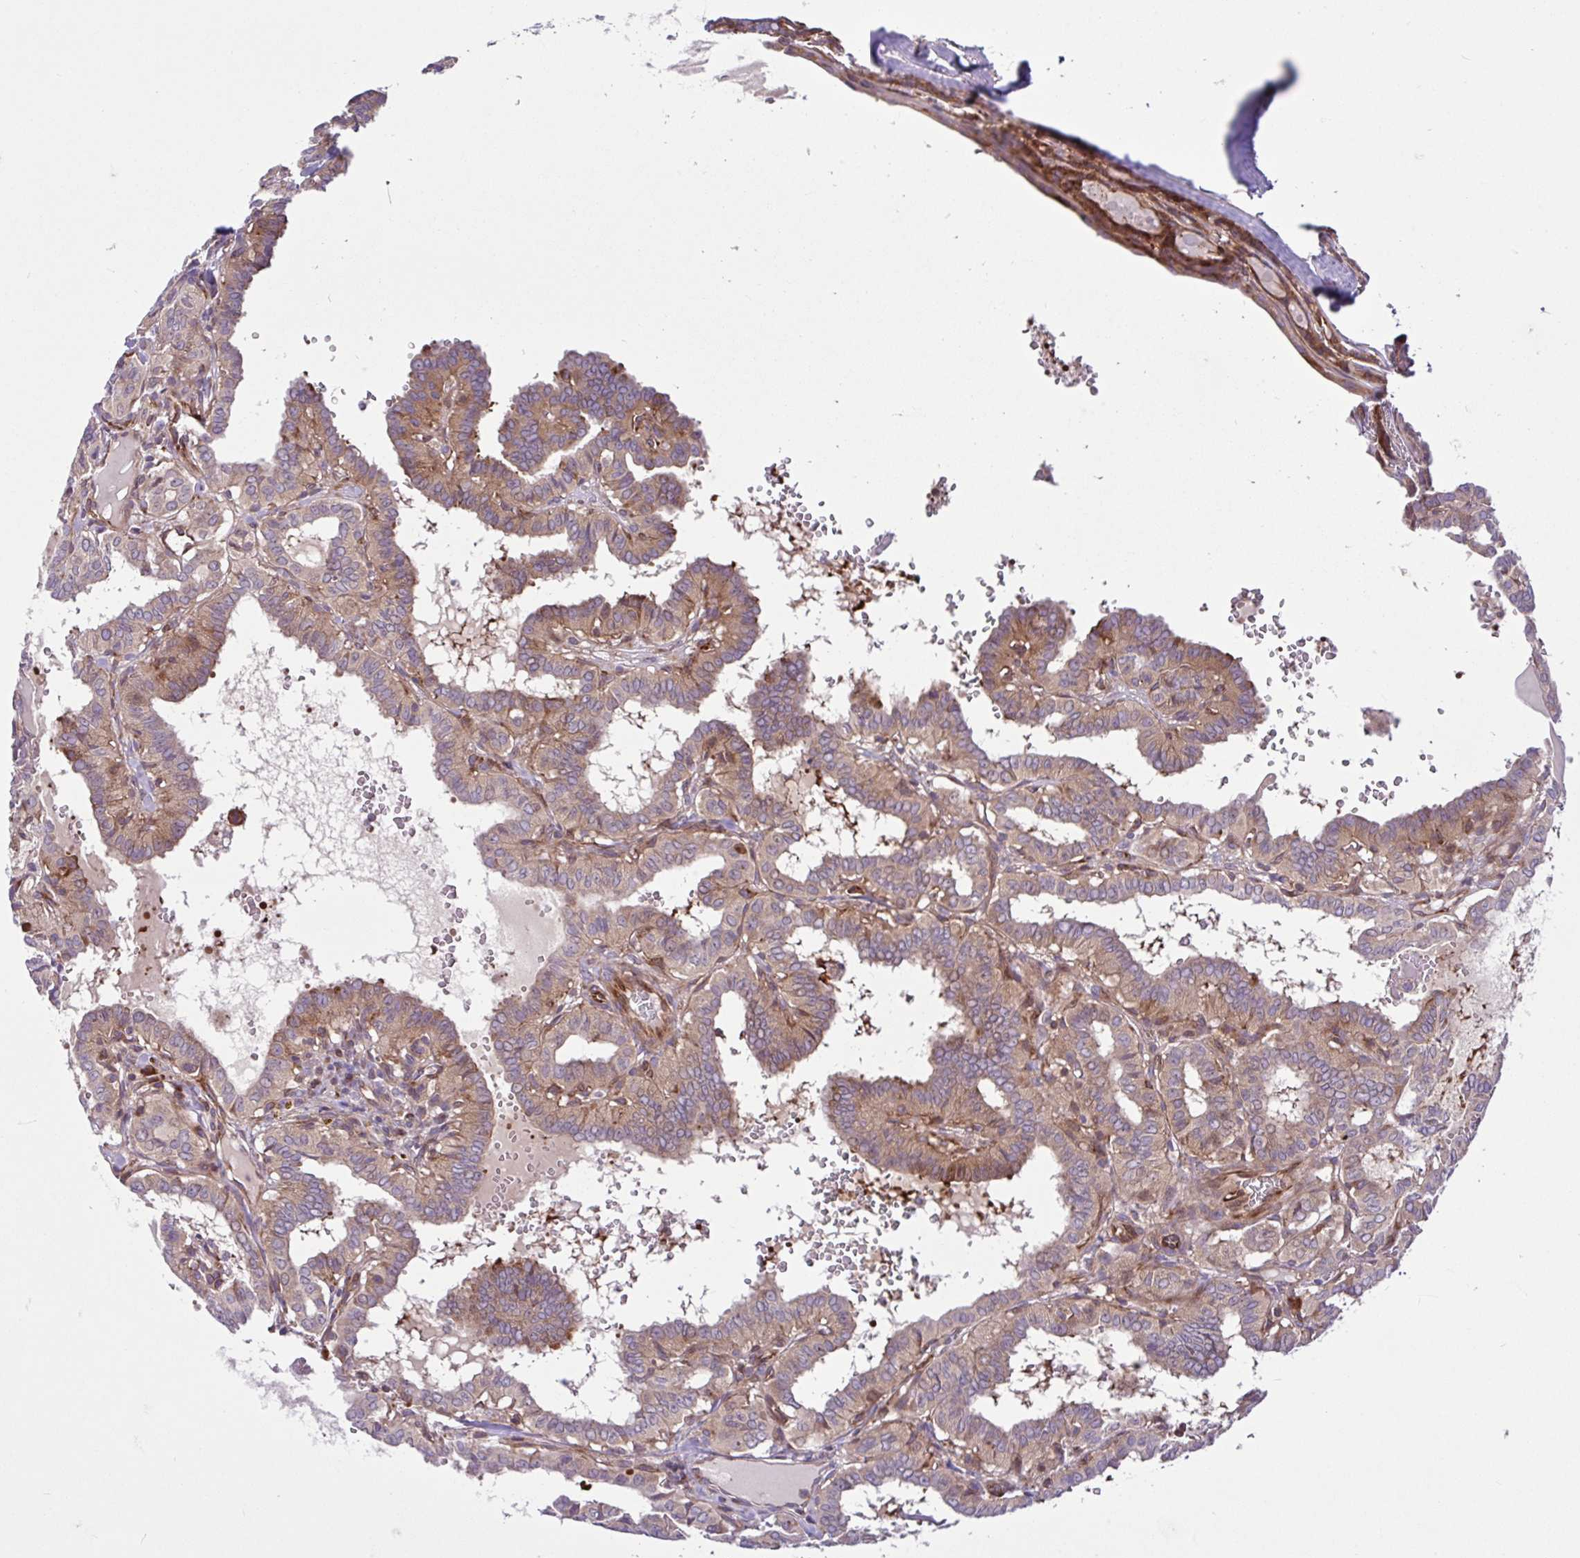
{"staining": {"intensity": "weak", "quantity": ">75%", "location": "cytoplasmic/membranous"}, "tissue": "thyroid cancer", "cell_type": "Tumor cells", "image_type": "cancer", "snomed": [{"axis": "morphology", "description": "Papillary adenocarcinoma, NOS"}, {"axis": "topography", "description": "Thyroid gland"}], "caption": "This is an image of IHC staining of papillary adenocarcinoma (thyroid), which shows weak positivity in the cytoplasmic/membranous of tumor cells.", "gene": "NTPCR", "patient": {"sex": "female", "age": 21}}